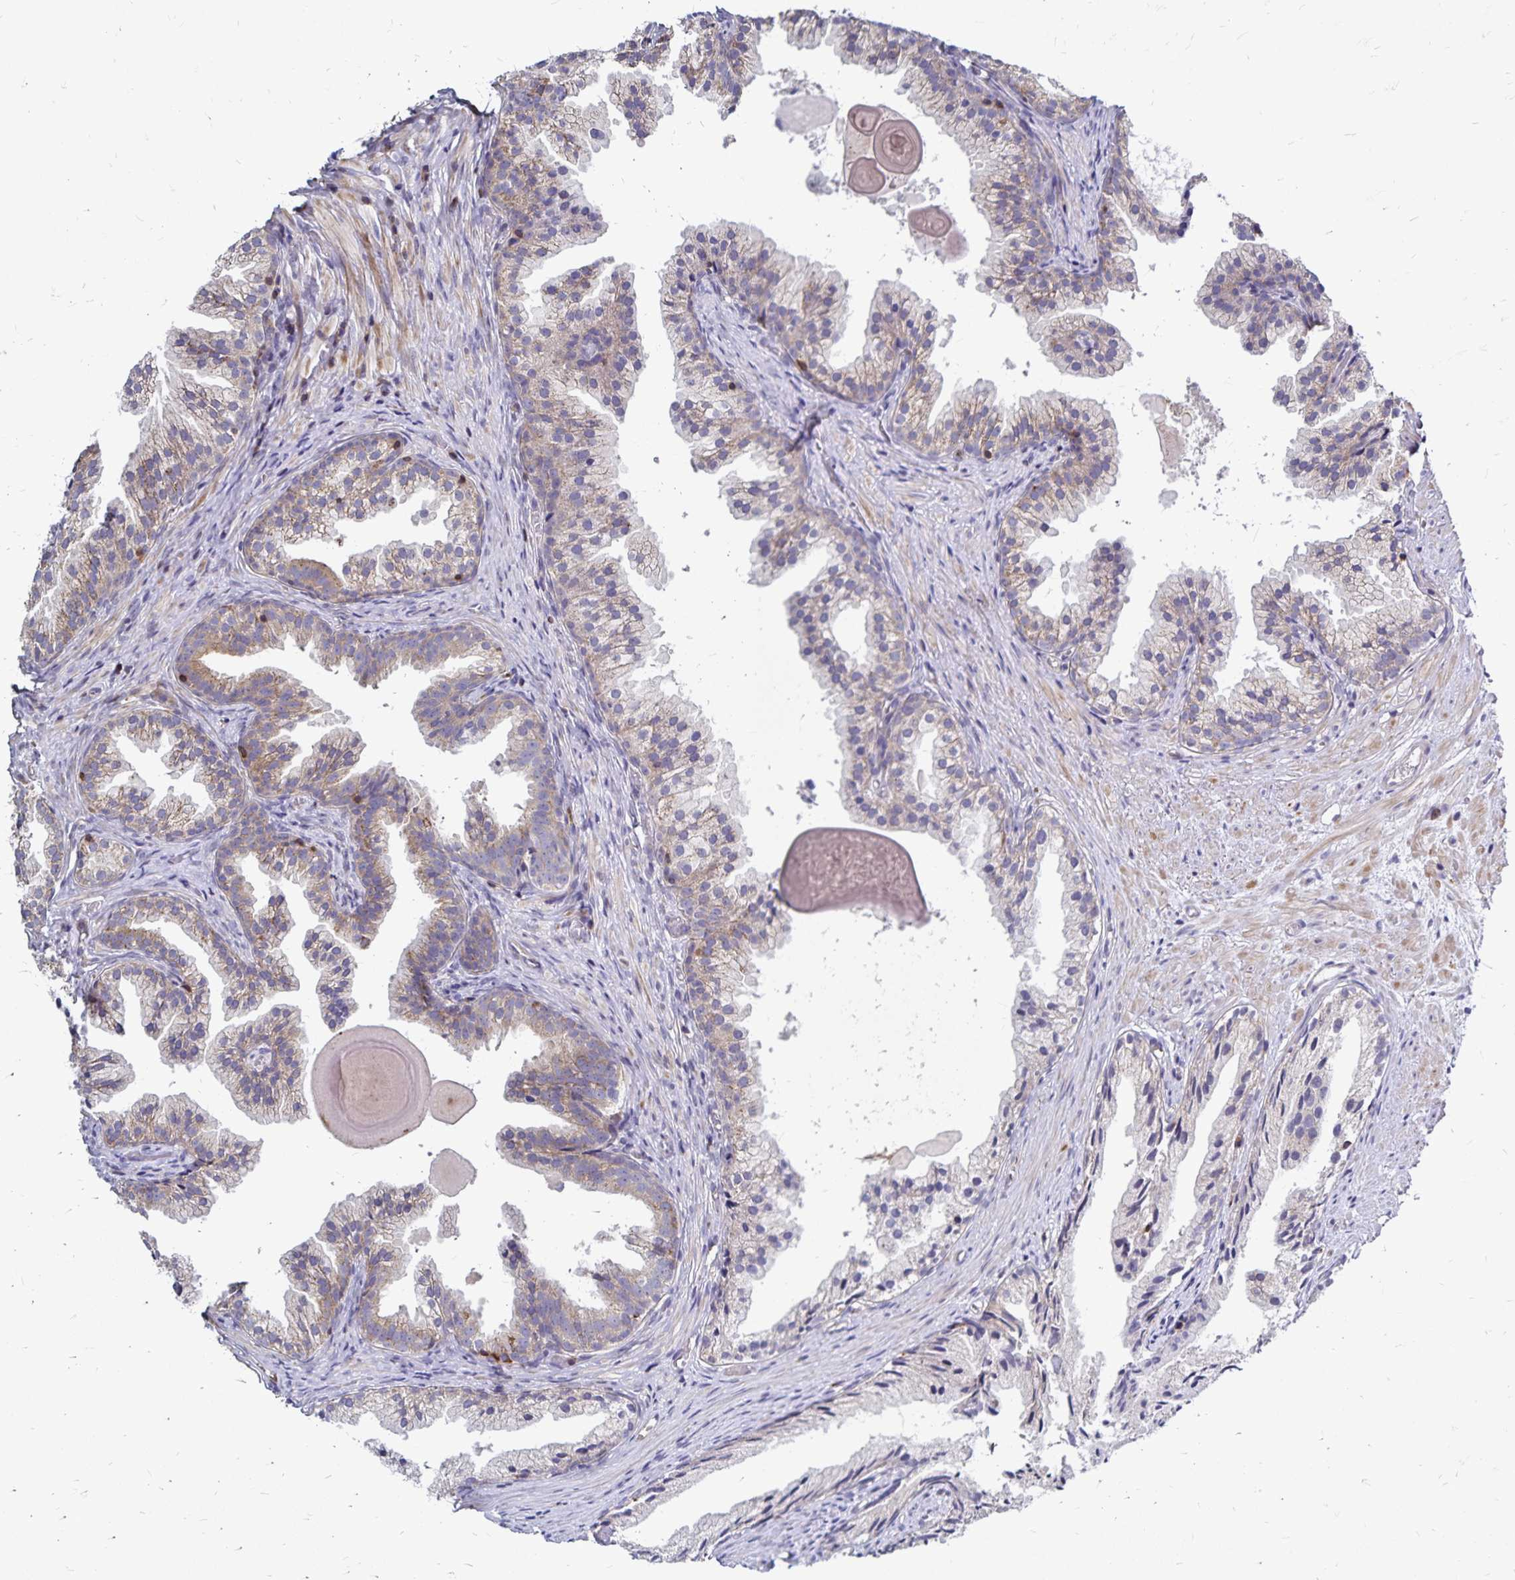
{"staining": {"intensity": "moderate", "quantity": "25%-75%", "location": "cytoplasmic/membranous"}, "tissue": "prostate cancer", "cell_type": "Tumor cells", "image_type": "cancer", "snomed": [{"axis": "morphology", "description": "Adenocarcinoma, High grade"}, {"axis": "topography", "description": "Prostate"}], "caption": "IHC (DAB (3,3'-diaminobenzidine)) staining of human high-grade adenocarcinoma (prostate) exhibits moderate cytoplasmic/membranous protein expression in approximately 25%-75% of tumor cells. The staining is performed using DAB brown chromogen to label protein expression. The nuclei are counter-stained blue using hematoxylin.", "gene": "NAGPA", "patient": {"sex": "male", "age": 81}}